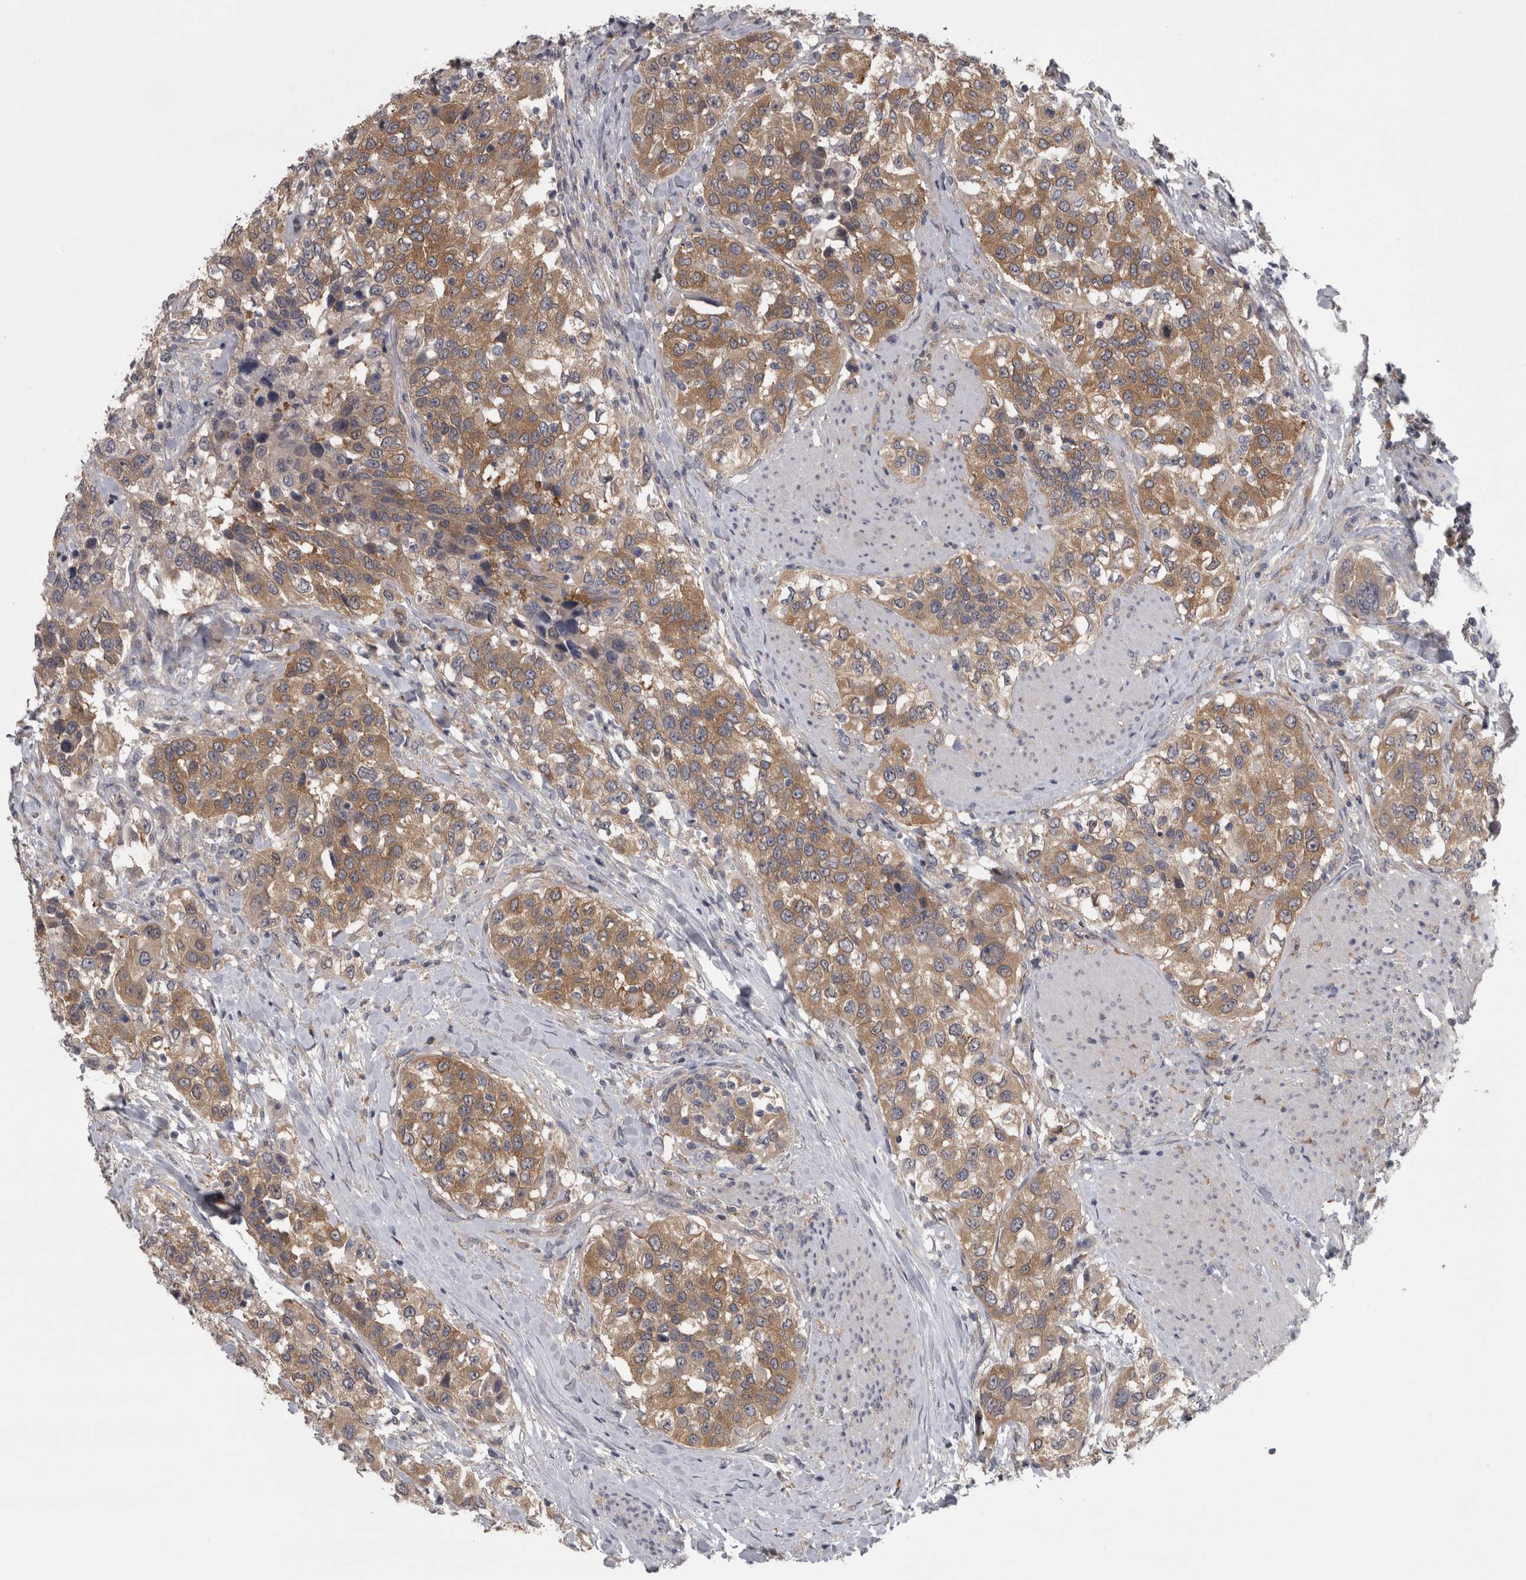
{"staining": {"intensity": "moderate", "quantity": ">75%", "location": "cytoplasmic/membranous"}, "tissue": "urothelial cancer", "cell_type": "Tumor cells", "image_type": "cancer", "snomed": [{"axis": "morphology", "description": "Urothelial carcinoma, High grade"}, {"axis": "topography", "description": "Urinary bladder"}], "caption": "A medium amount of moderate cytoplasmic/membranous positivity is identified in about >75% of tumor cells in urothelial carcinoma (high-grade) tissue. (DAB (3,3'-diaminobenzidine) IHC with brightfield microscopy, high magnification).", "gene": "PRKCI", "patient": {"sex": "female", "age": 80}}